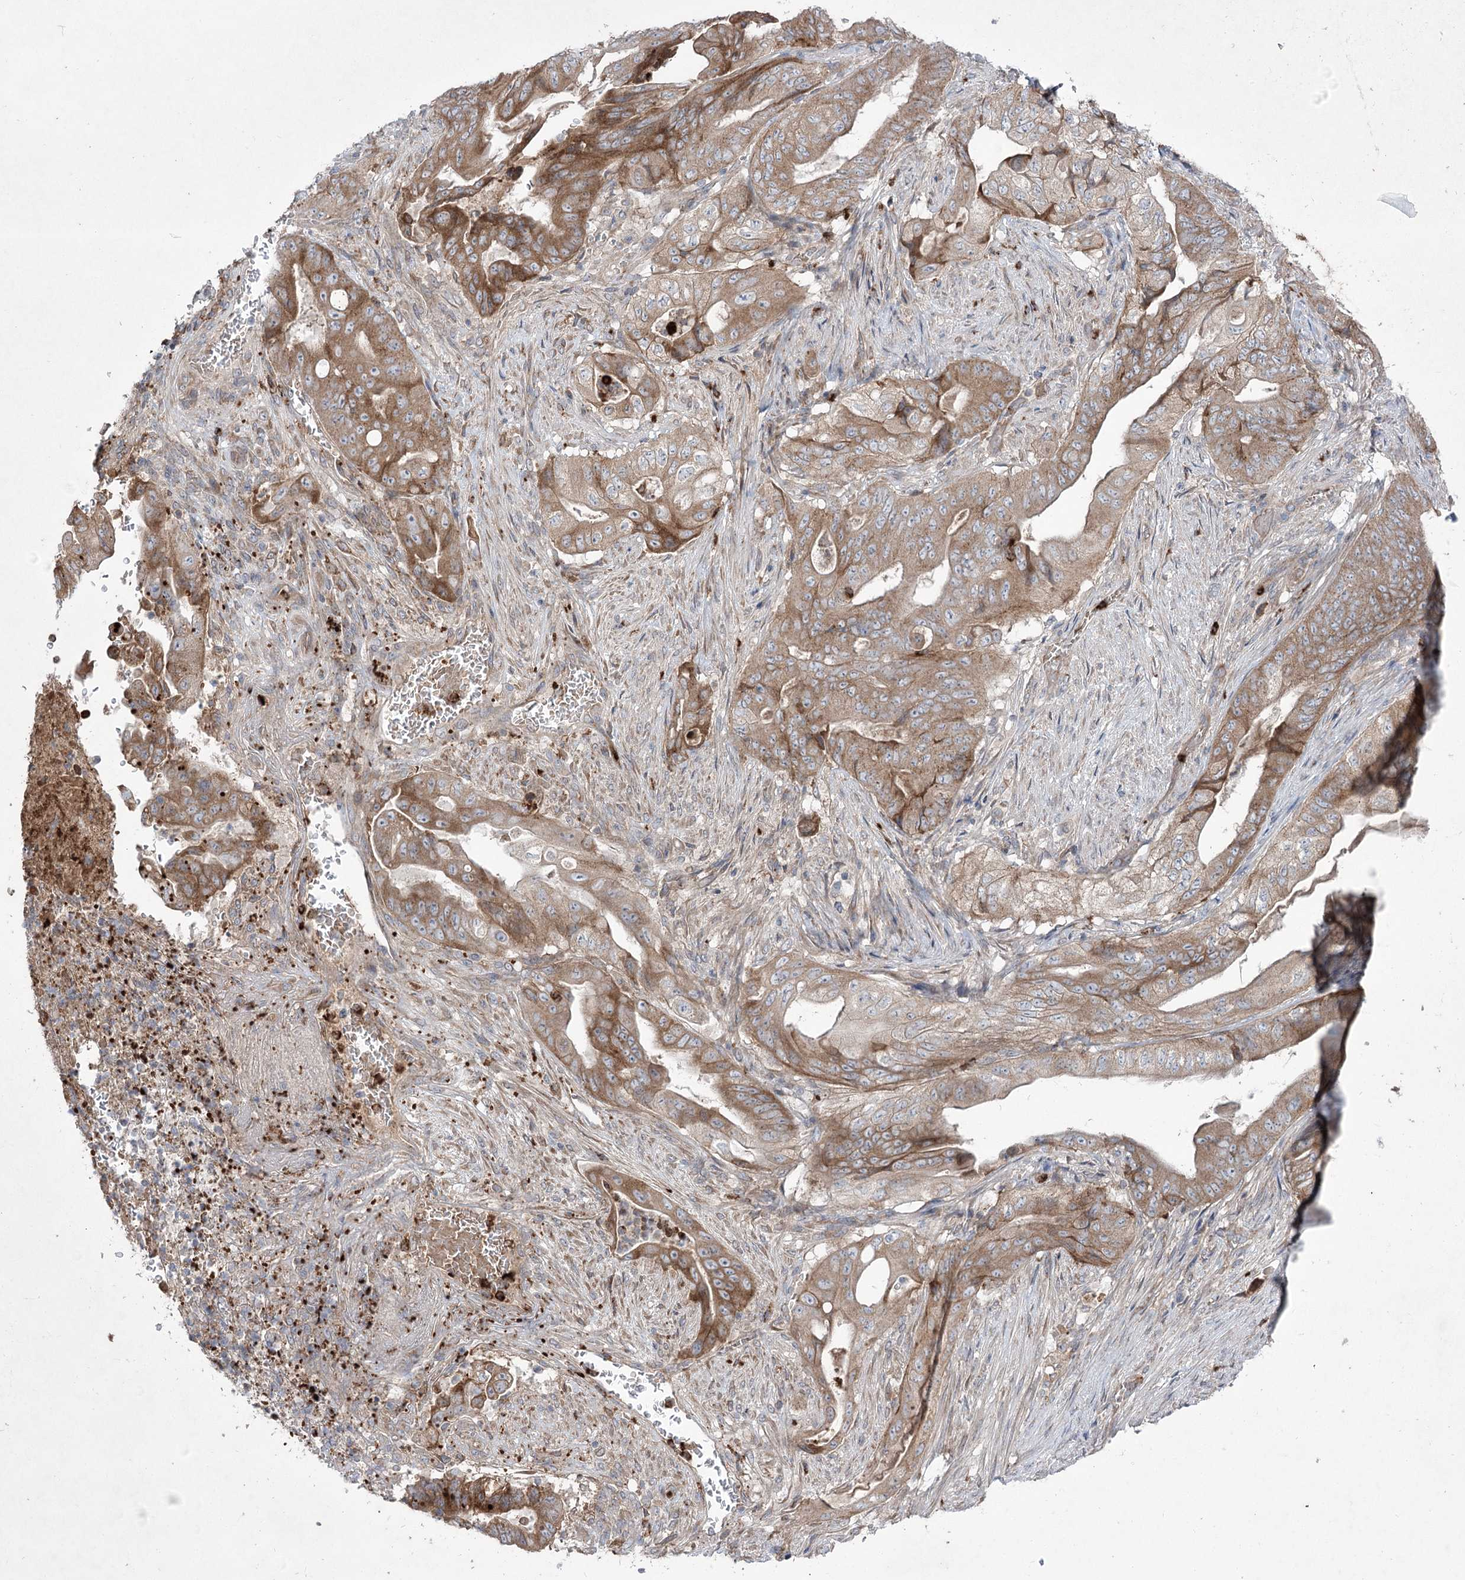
{"staining": {"intensity": "moderate", "quantity": ">75%", "location": "cytoplasmic/membranous"}, "tissue": "stomach cancer", "cell_type": "Tumor cells", "image_type": "cancer", "snomed": [{"axis": "morphology", "description": "Adenocarcinoma, NOS"}, {"axis": "topography", "description": "Stomach"}], "caption": "Adenocarcinoma (stomach) stained for a protein (brown) reveals moderate cytoplasmic/membranous positive expression in approximately >75% of tumor cells.", "gene": "PLEKHA5", "patient": {"sex": "female", "age": 73}}